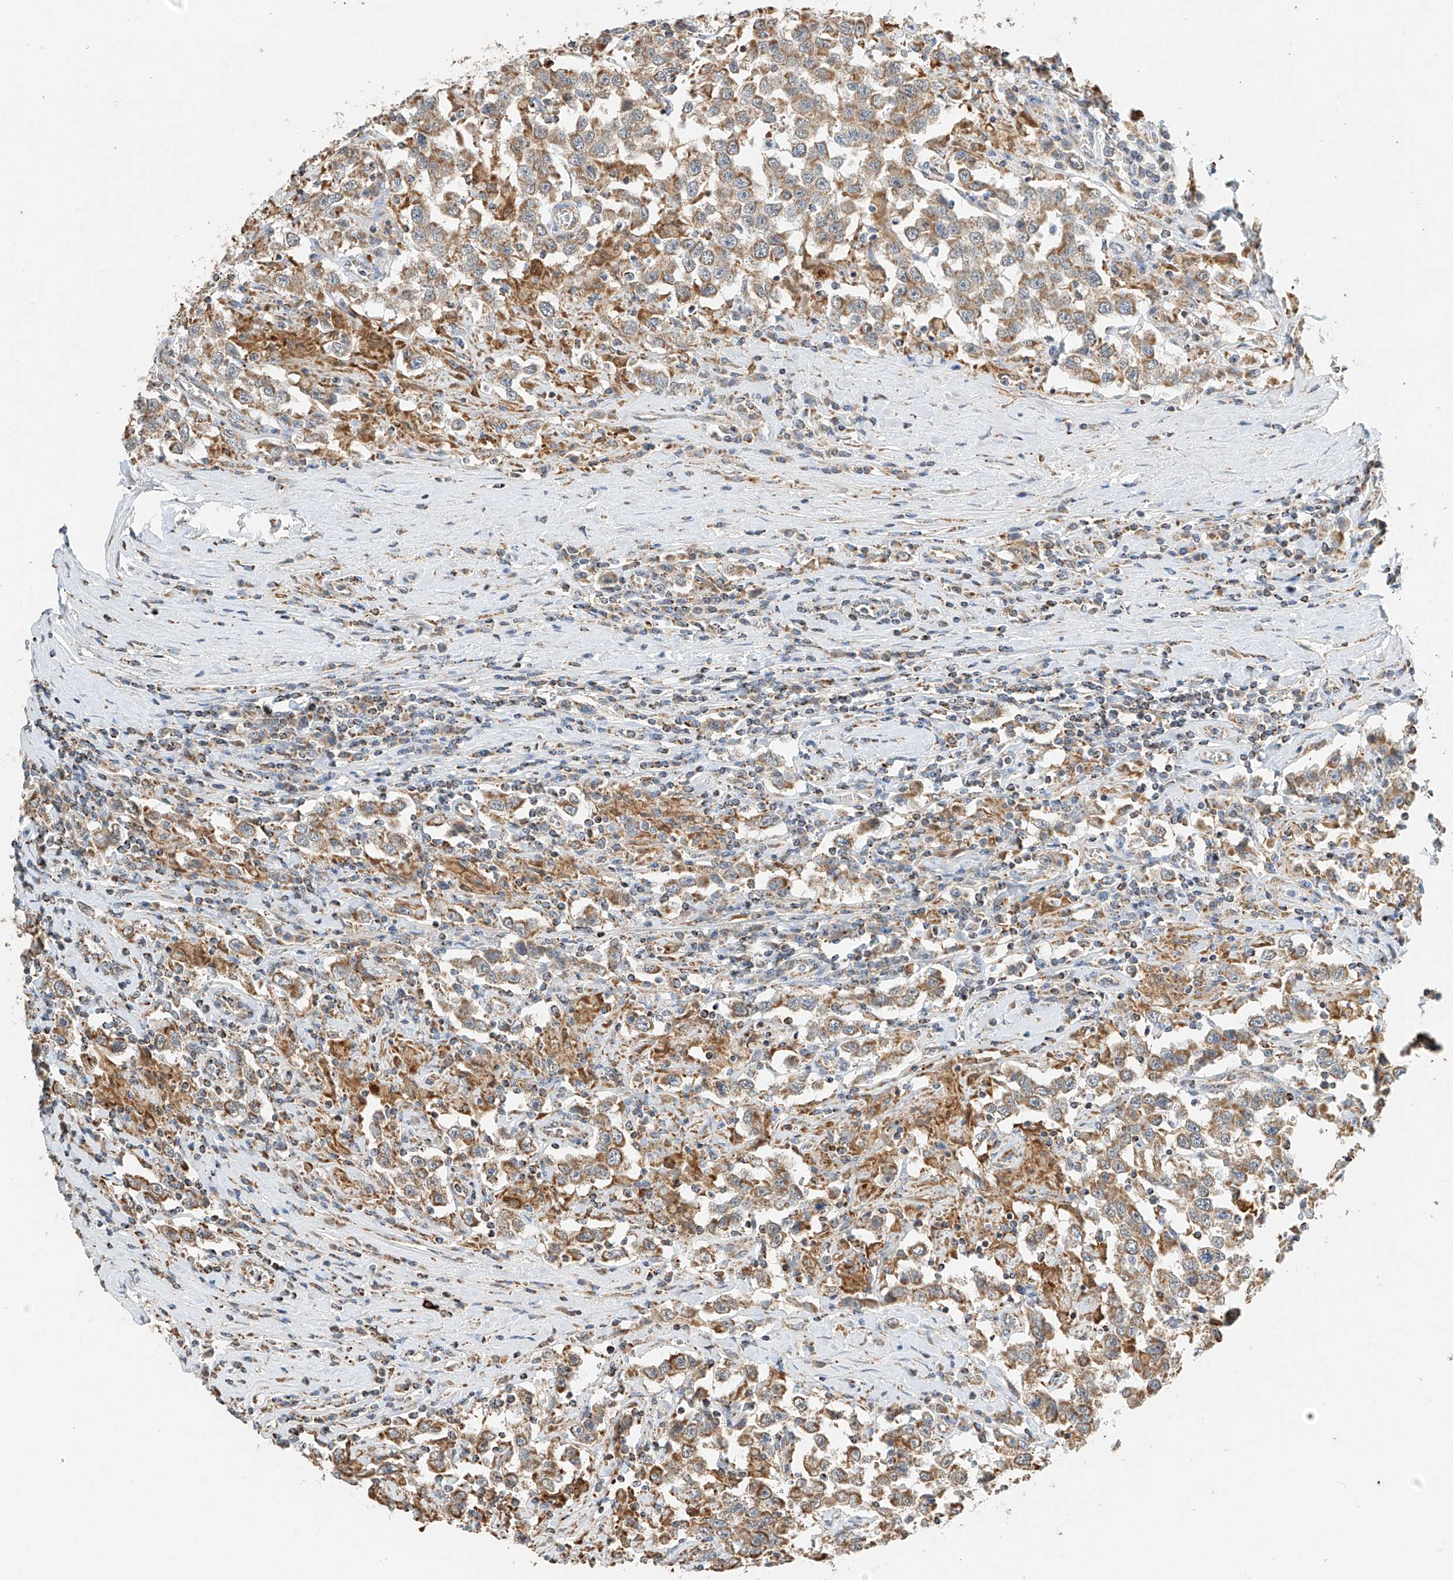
{"staining": {"intensity": "moderate", "quantity": ">75%", "location": "cytoplasmic/membranous"}, "tissue": "testis cancer", "cell_type": "Tumor cells", "image_type": "cancer", "snomed": [{"axis": "morphology", "description": "Seminoma, NOS"}, {"axis": "topography", "description": "Testis"}], "caption": "An IHC image of tumor tissue is shown. Protein staining in brown highlights moderate cytoplasmic/membranous positivity in testis cancer within tumor cells. (Stains: DAB (3,3'-diaminobenzidine) in brown, nuclei in blue, Microscopy: brightfield microscopy at high magnification).", "gene": "YIPF7", "patient": {"sex": "male", "age": 41}}